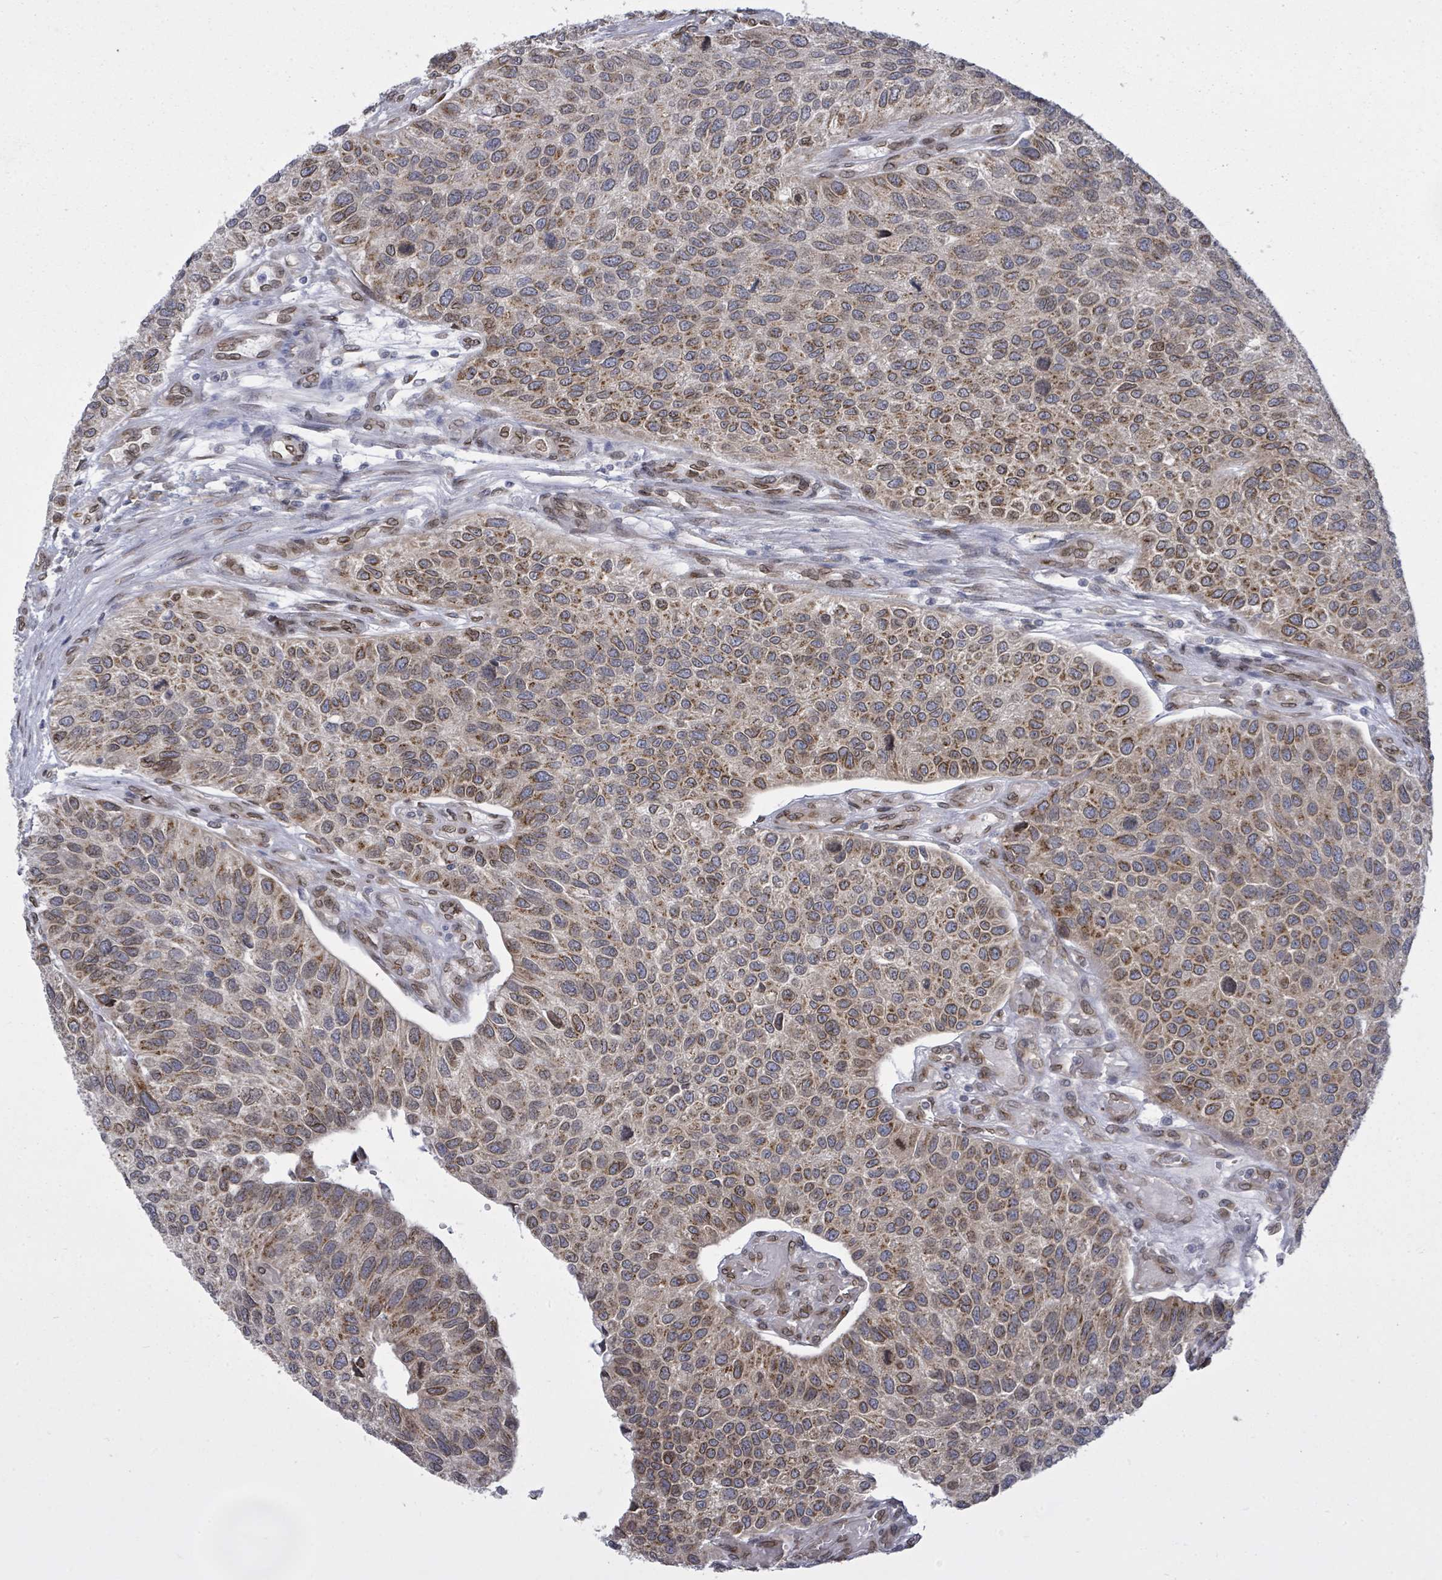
{"staining": {"intensity": "moderate", "quantity": "25%-75%", "location": "cytoplasmic/membranous,nuclear"}, "tissue": "urothelial cancer", "cell_type": "Tumor cells", "image_type": "cancer", "snomed": [{"axis": "morphology", "description": "Urothelial carcinoma, NOS"}, {"axis": "topography", "description": "Urinary bladder"}], "caption": "Human transitional cell carcinoma stained for a protein (brown) exhibits moderate cytoplasmic/membranous and nuclear positive staining in approximately 25%-75% of tumor cells.", "gene": "ARFGAP1", "patient": {"sex": "male", "age": 55}}